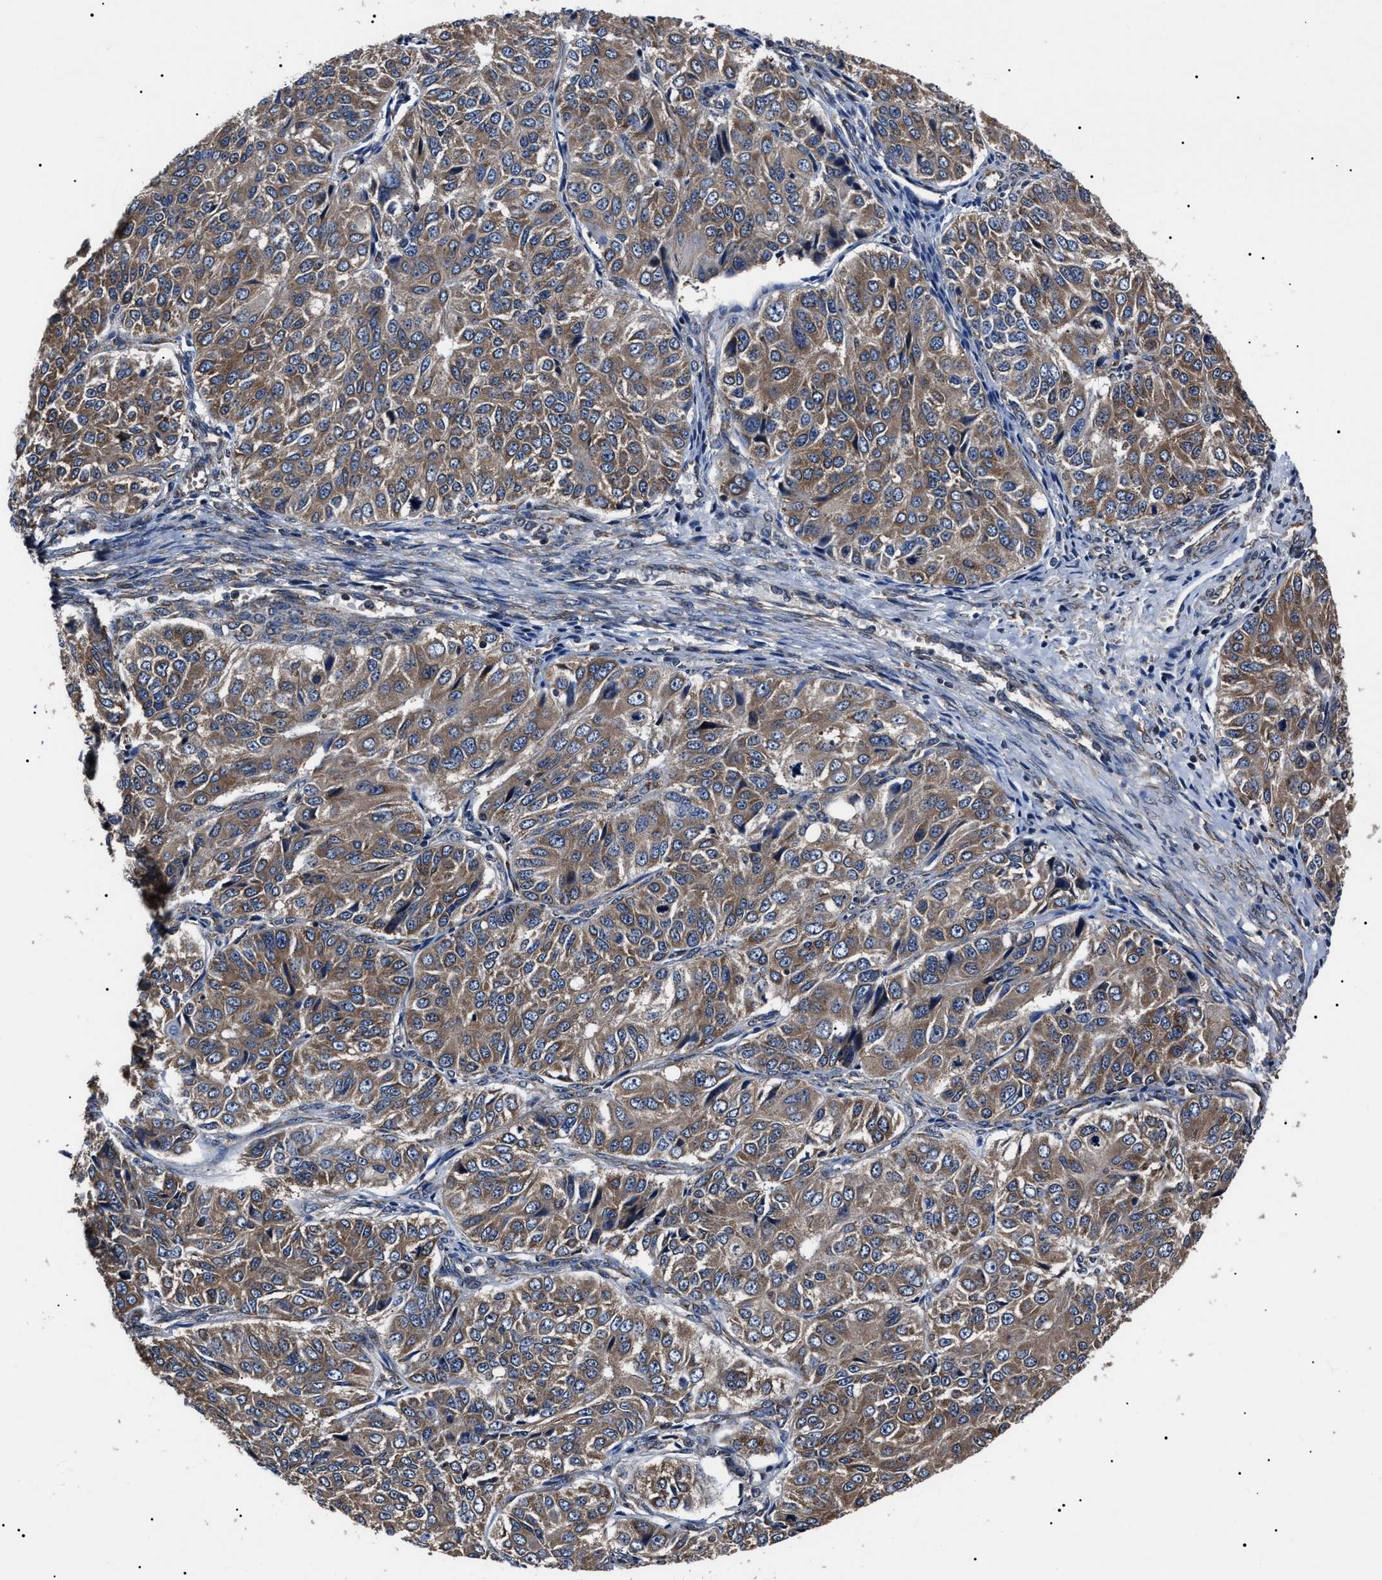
{"staining": {"intensity": "moderate", "quantity": ">75%", "location": "cytoplasmic/membranous"}, "tissue": "ovarian cancer", "cell_type": "Tumor cells", "image_type": "cancer", "snomed": [{"axis": "morphology", "description": "Carcinoma, endometroid"}, {"axis": "topography", "description": "Ovary"}], "caption": "Immunohistochemical staining of ovarian cancer demonstrates medium levels of moderate cytoplasmic/membranous expression in about >75% of tumor cells. The staining was performed using DAB, with brown indicating positive protein expression. Nuclei are stained blue with hematoxylin.", "gene": "CCT8", "patient": {"sex": "female", "age": 51}}